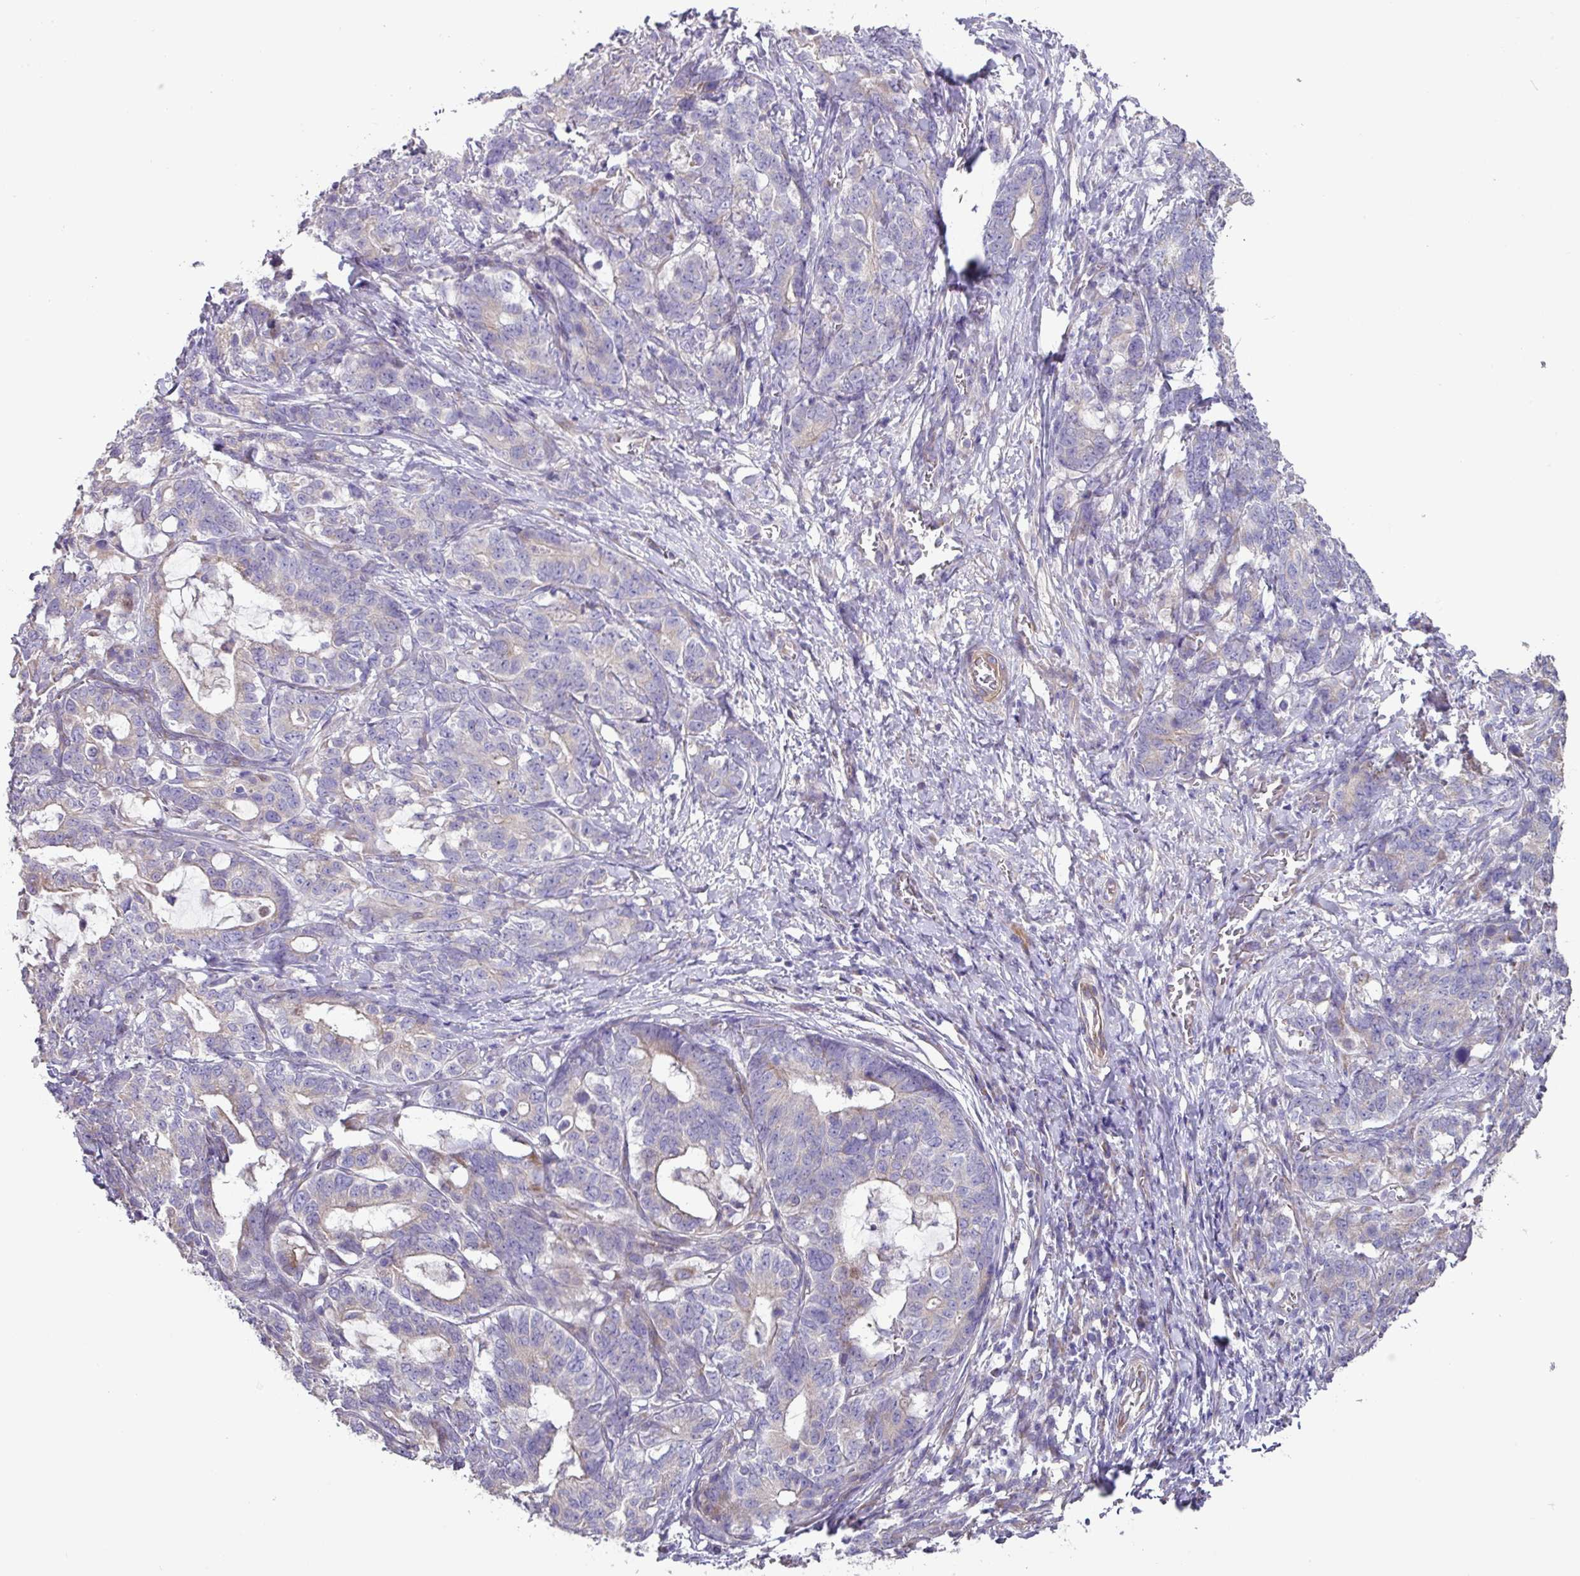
{"staining": {"intensity": "negative", "quantity": "none", "location": "none"}, "tissue": "stomach cancer", "cell_type": "Tumor cells", "image_type": "cancer", "snomed": [{"axis": "morphology", "description": "Normal tissue, NOS"}, {"axis": "morphology", "description": "Adenocarcinoma, NOS"}, {"axis": "topography", "description": "Stomach"}], "caption": "The photomicrograph demonstrates no staining of tumor cells in stomach adenocarcinoma.", "gene": "MRRF", "patient": {"sex": "female", "age": 64}}